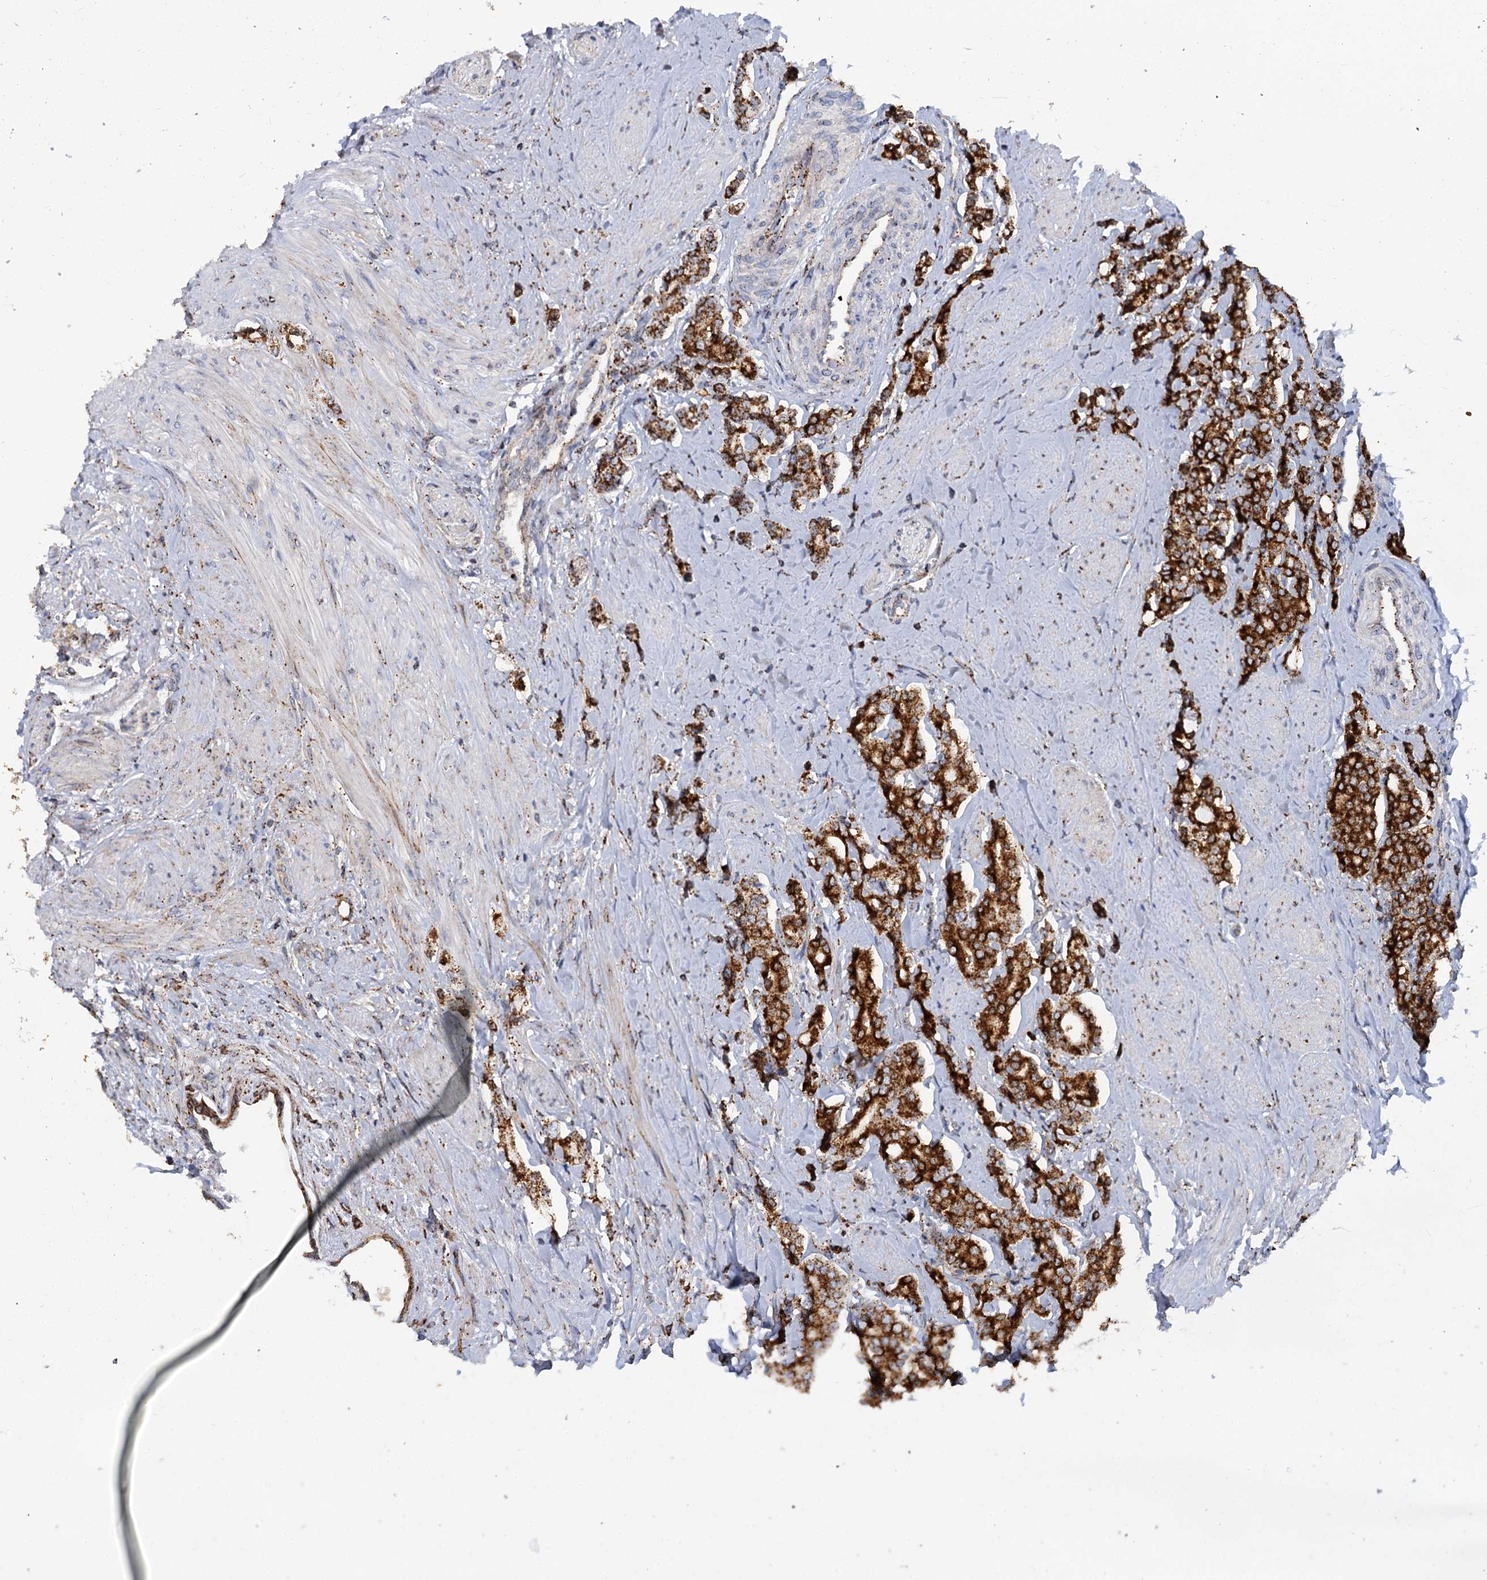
{"staining": {"intensity": "strong", "quantity": ">75%", "location": "cytoplasmic/membranous"}, "tissue": "prostate cancer", "cell_type": "Tumor cells", "image_type": "cancer", "snomed": [{"axis": "morphology", "description": "Adenocarcinoma, High grade"}, {"axis": "topography", "description": "Prostate"}], "caption": "Immunohistochemistry (DAB (3,3'-diaminobenzidine)) staining of adenocarcinoma (high-grade) (prostate) displays strong cytoplasmic/membranous protein staining in about >75% of tumor cells.", "gene": "SUPT20H", "patient": {"sex": "male", "age": 62}}